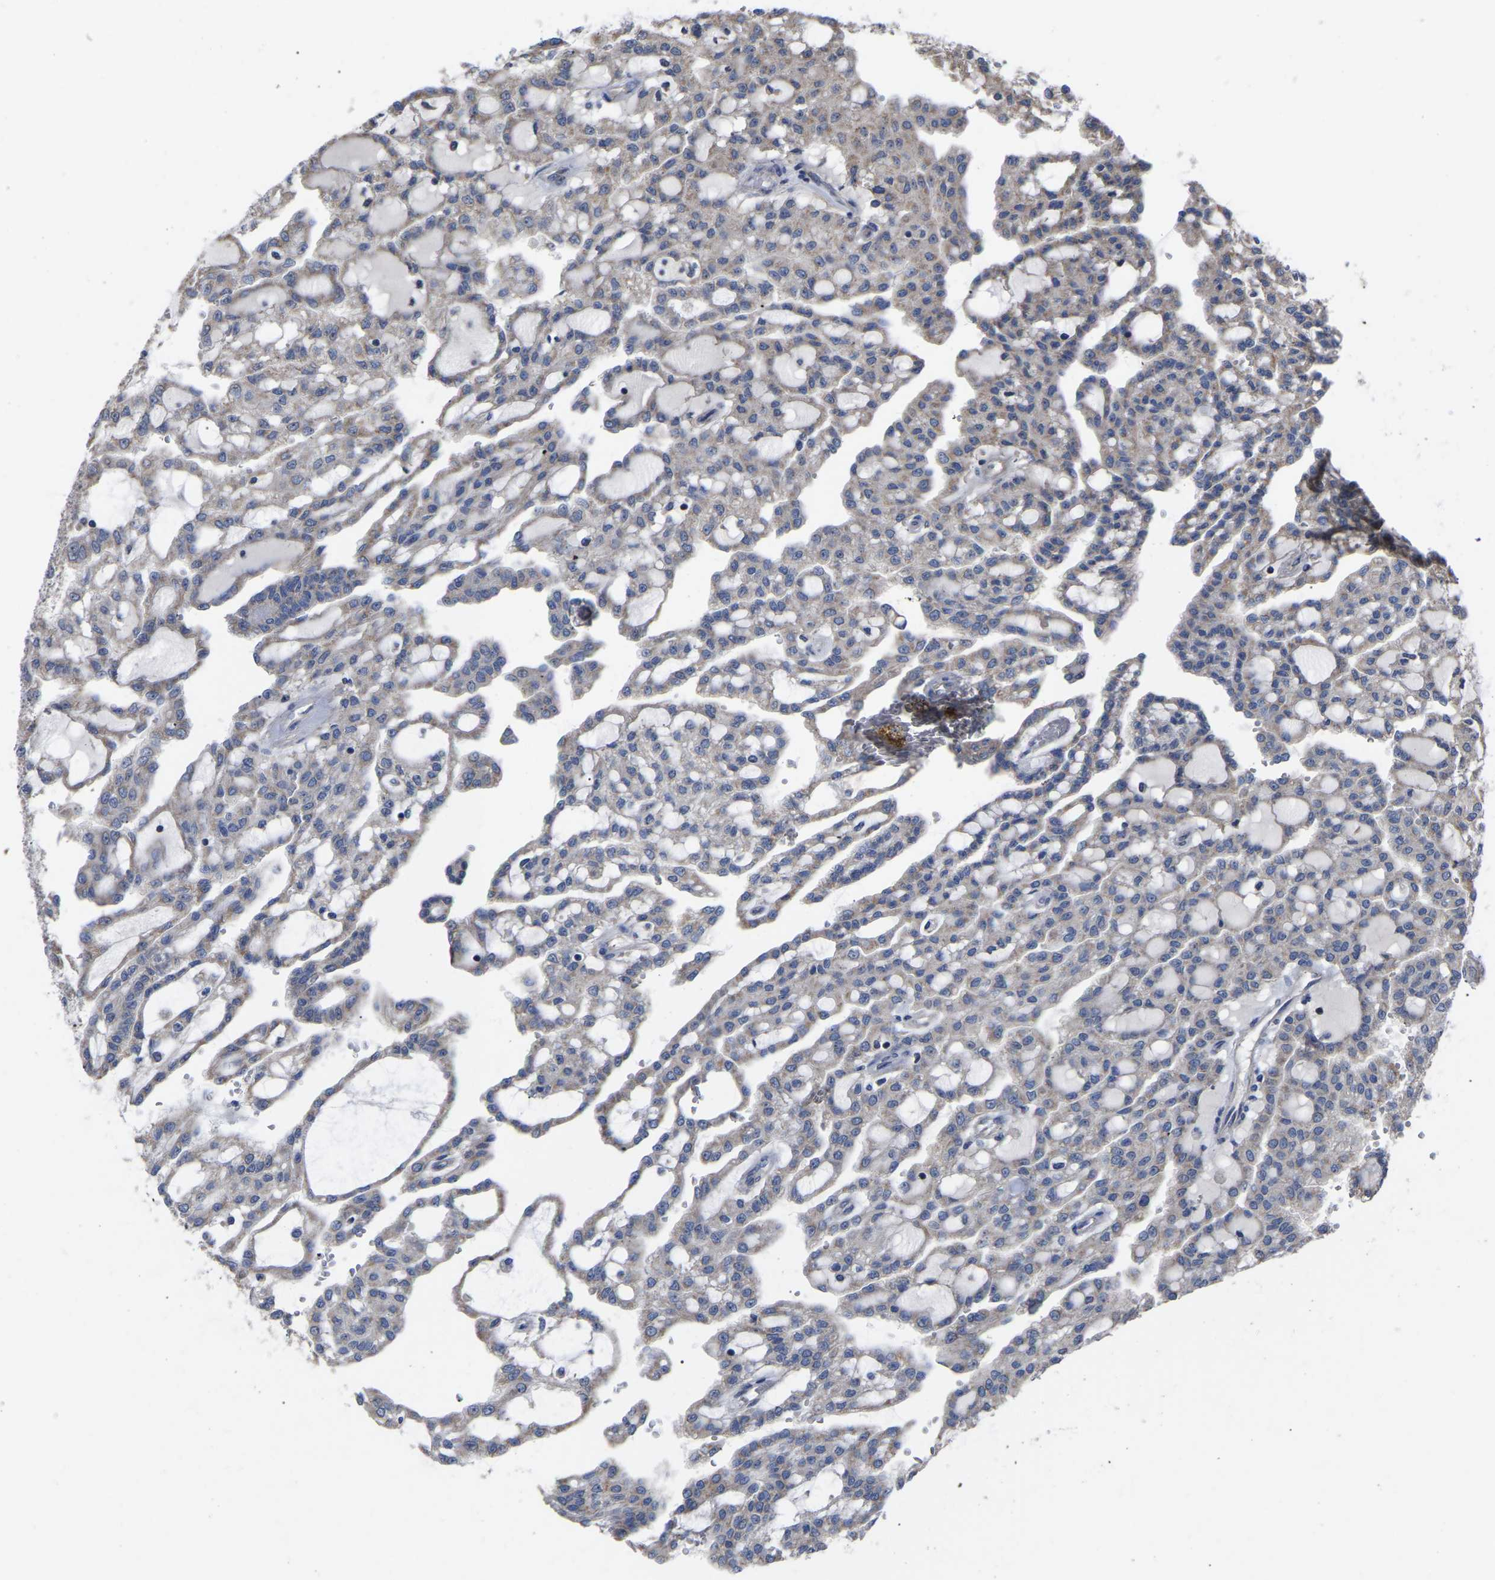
{"staining": {"intensity": "weak", "quantity": "25%-75%", "location": "cytoplasmic/membranous"}, "tissue": "renal cancer", "cell_type": "Tumor cells", "image_type": "cancer", "snomed": [{"axis": "morphology", "description": "Adenocarcinoma, NOS"}, {"axis": "topography", "description": "Kidney"}], "caption": "Immunohistochemistry (IHC) histopathology image of neoplastic tissue: renal cancer stained using IHC reveals low levels of weak protein expression localized specifically in the cytoplasmic/membranous of tumor cells, appearing as a cytoplasmic/membranous brown color.", "gene": "NOP53", "patient": {"sex": "male", "age": 63}}